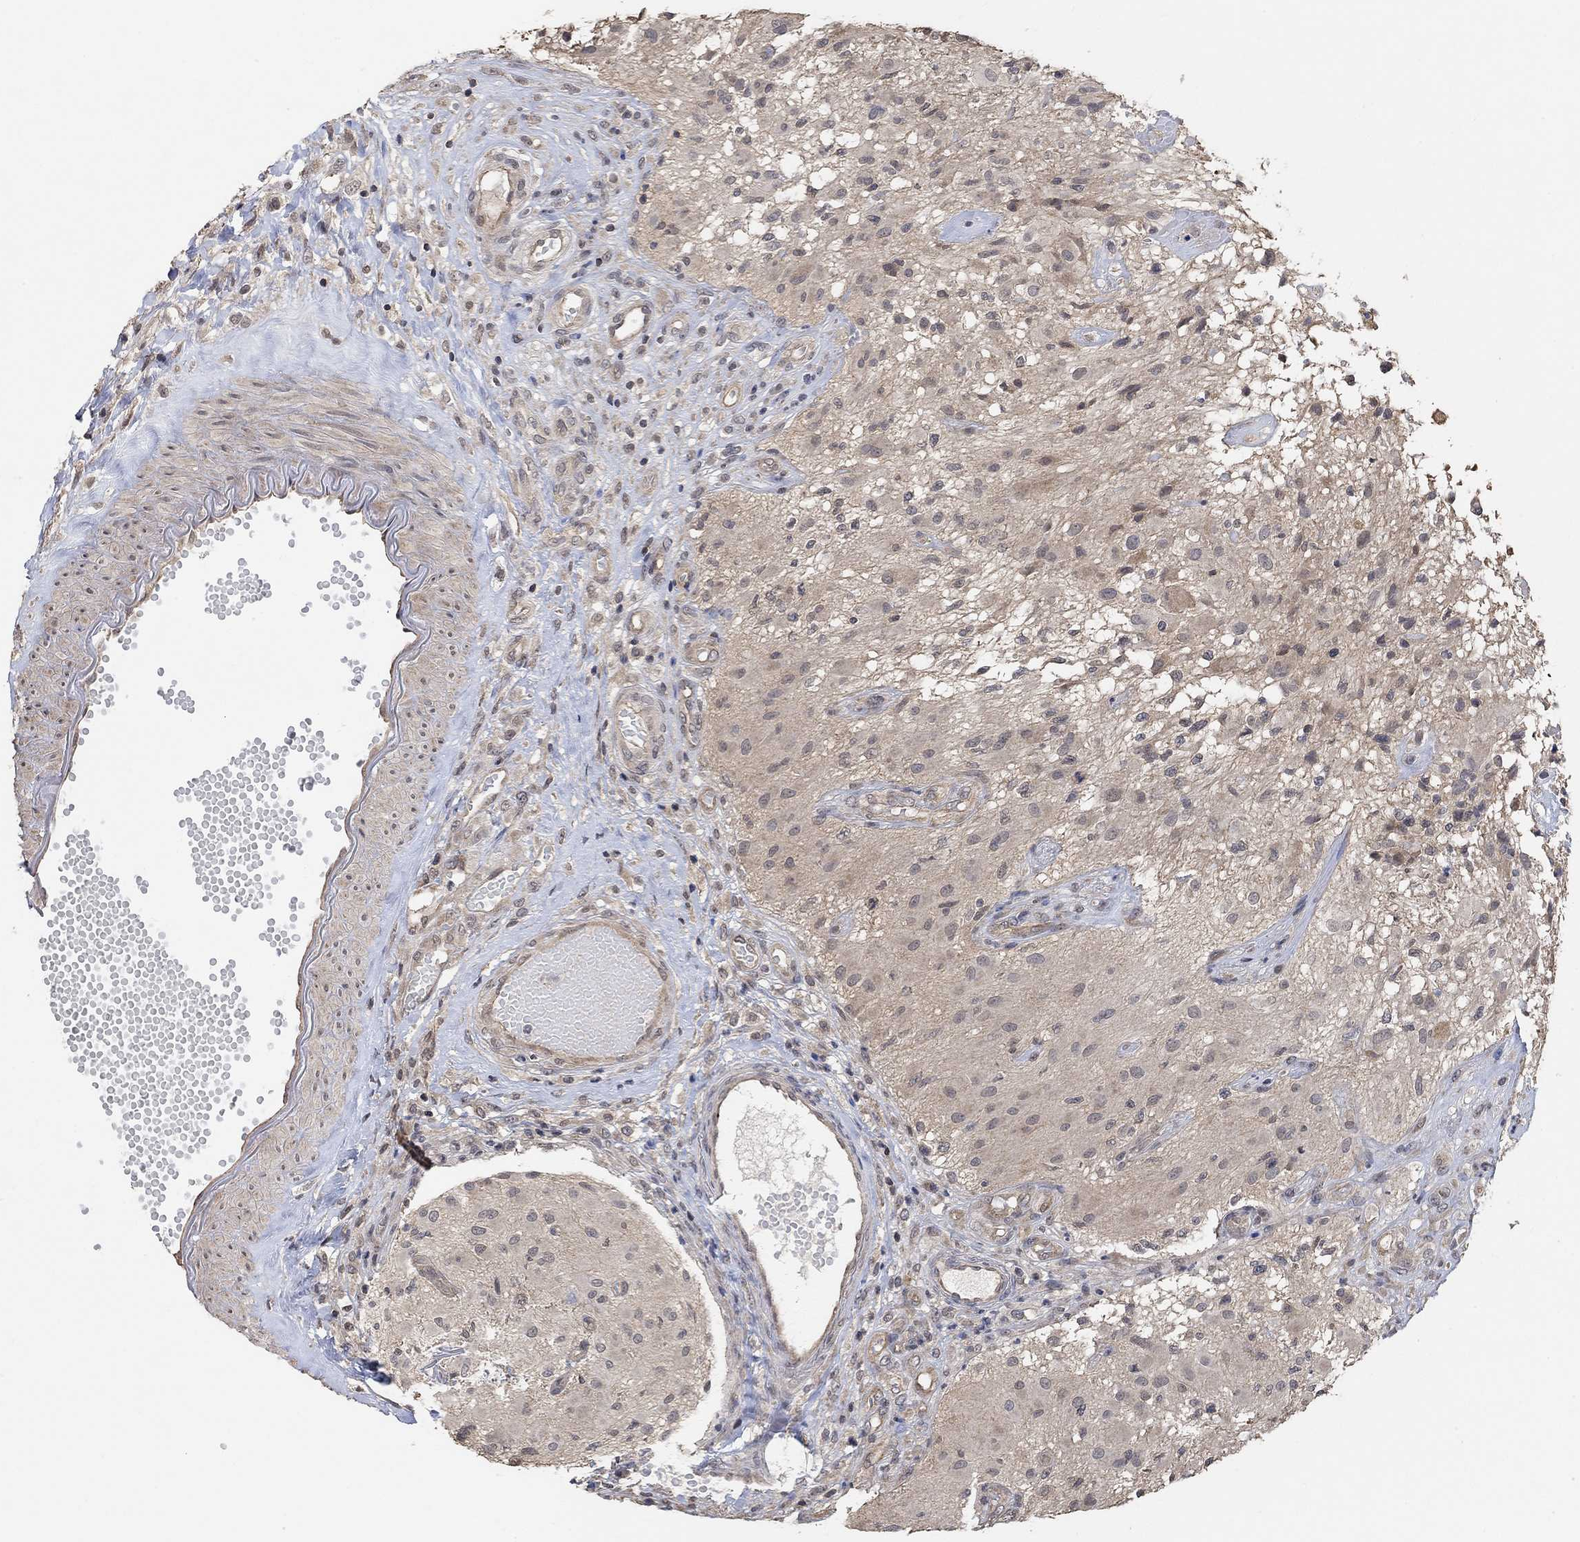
{"staining": {"intensity": "negative", "quantity": "none", "location": "none"}, "tissue": "glioma", "cell_type": "Tumor cells", "image_type": "cancer", "snomed": [{"axis": "morphology", "description": "Glioma, malignant, High grade"}, {"axis": "topography", "description": "Brain"}], "caption": "Immunohistochemistry (IHC) image of human glioma stained for a protein (brown), which demonstrates no positivity in tumor cells.", "gene": "UNC5B", "patient": {"sex": "female", "age": 63}}